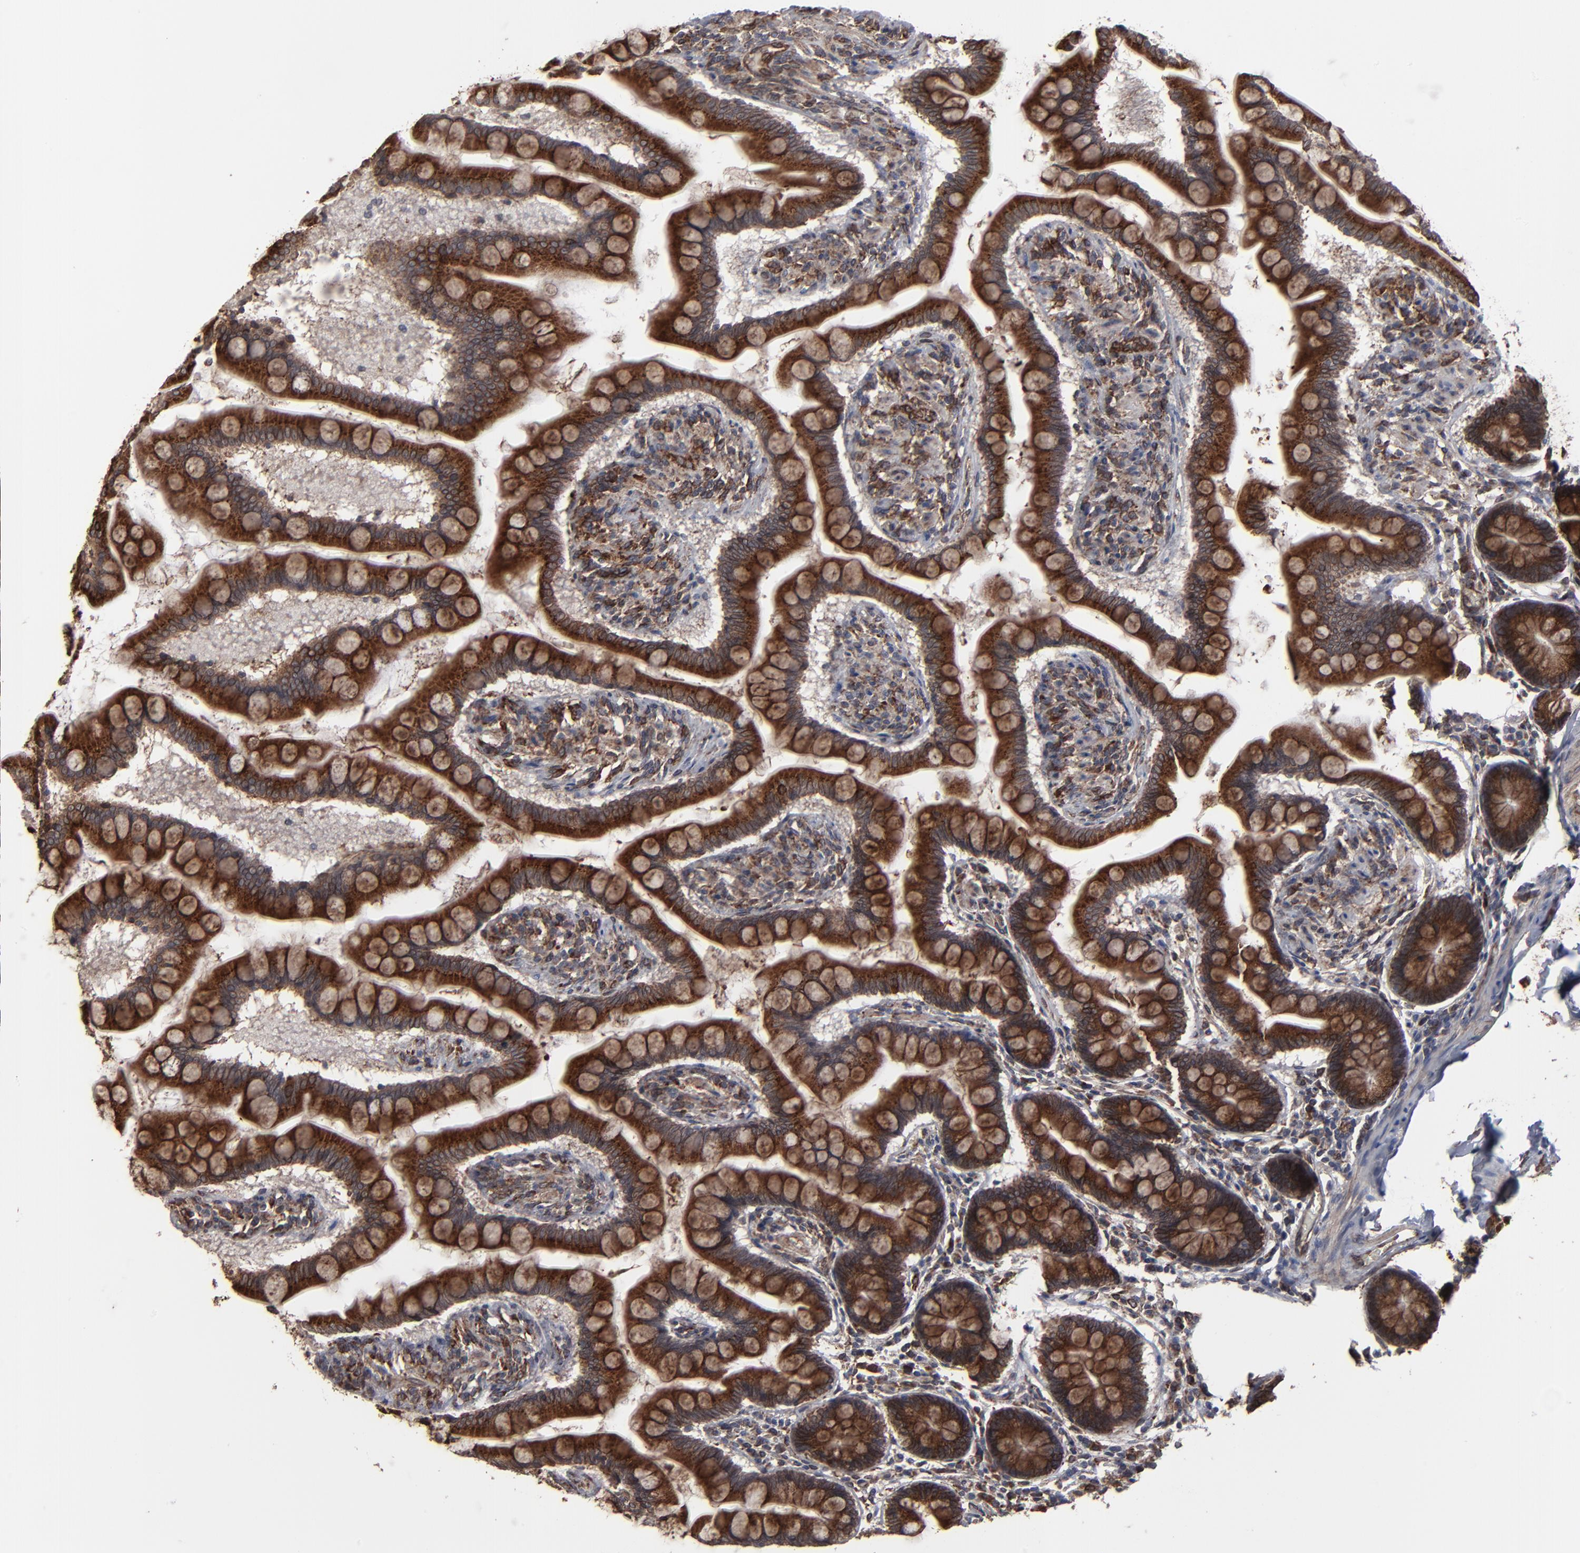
{"staining": {"intensity": "strong", "quantity": ">75%", "location": "cytoplasmic/membranous"}, "tissue": "small intestine", "cell_type": "Glandular cells", "image_type": "normal", "snomed": [{"axis": "morphology", "description": "Normal tissue, NOS"}, {"axis": "topography", "description": "Small intestine"}], "caption": "Small intestine stained for a protein reveals strong cytoplasmic/membranous positivity in glandular cells. (IHC, brightfield microscopy, high magnification).", "gene": "CNIH1", "patient": {"sex": "male", "age": 41}}